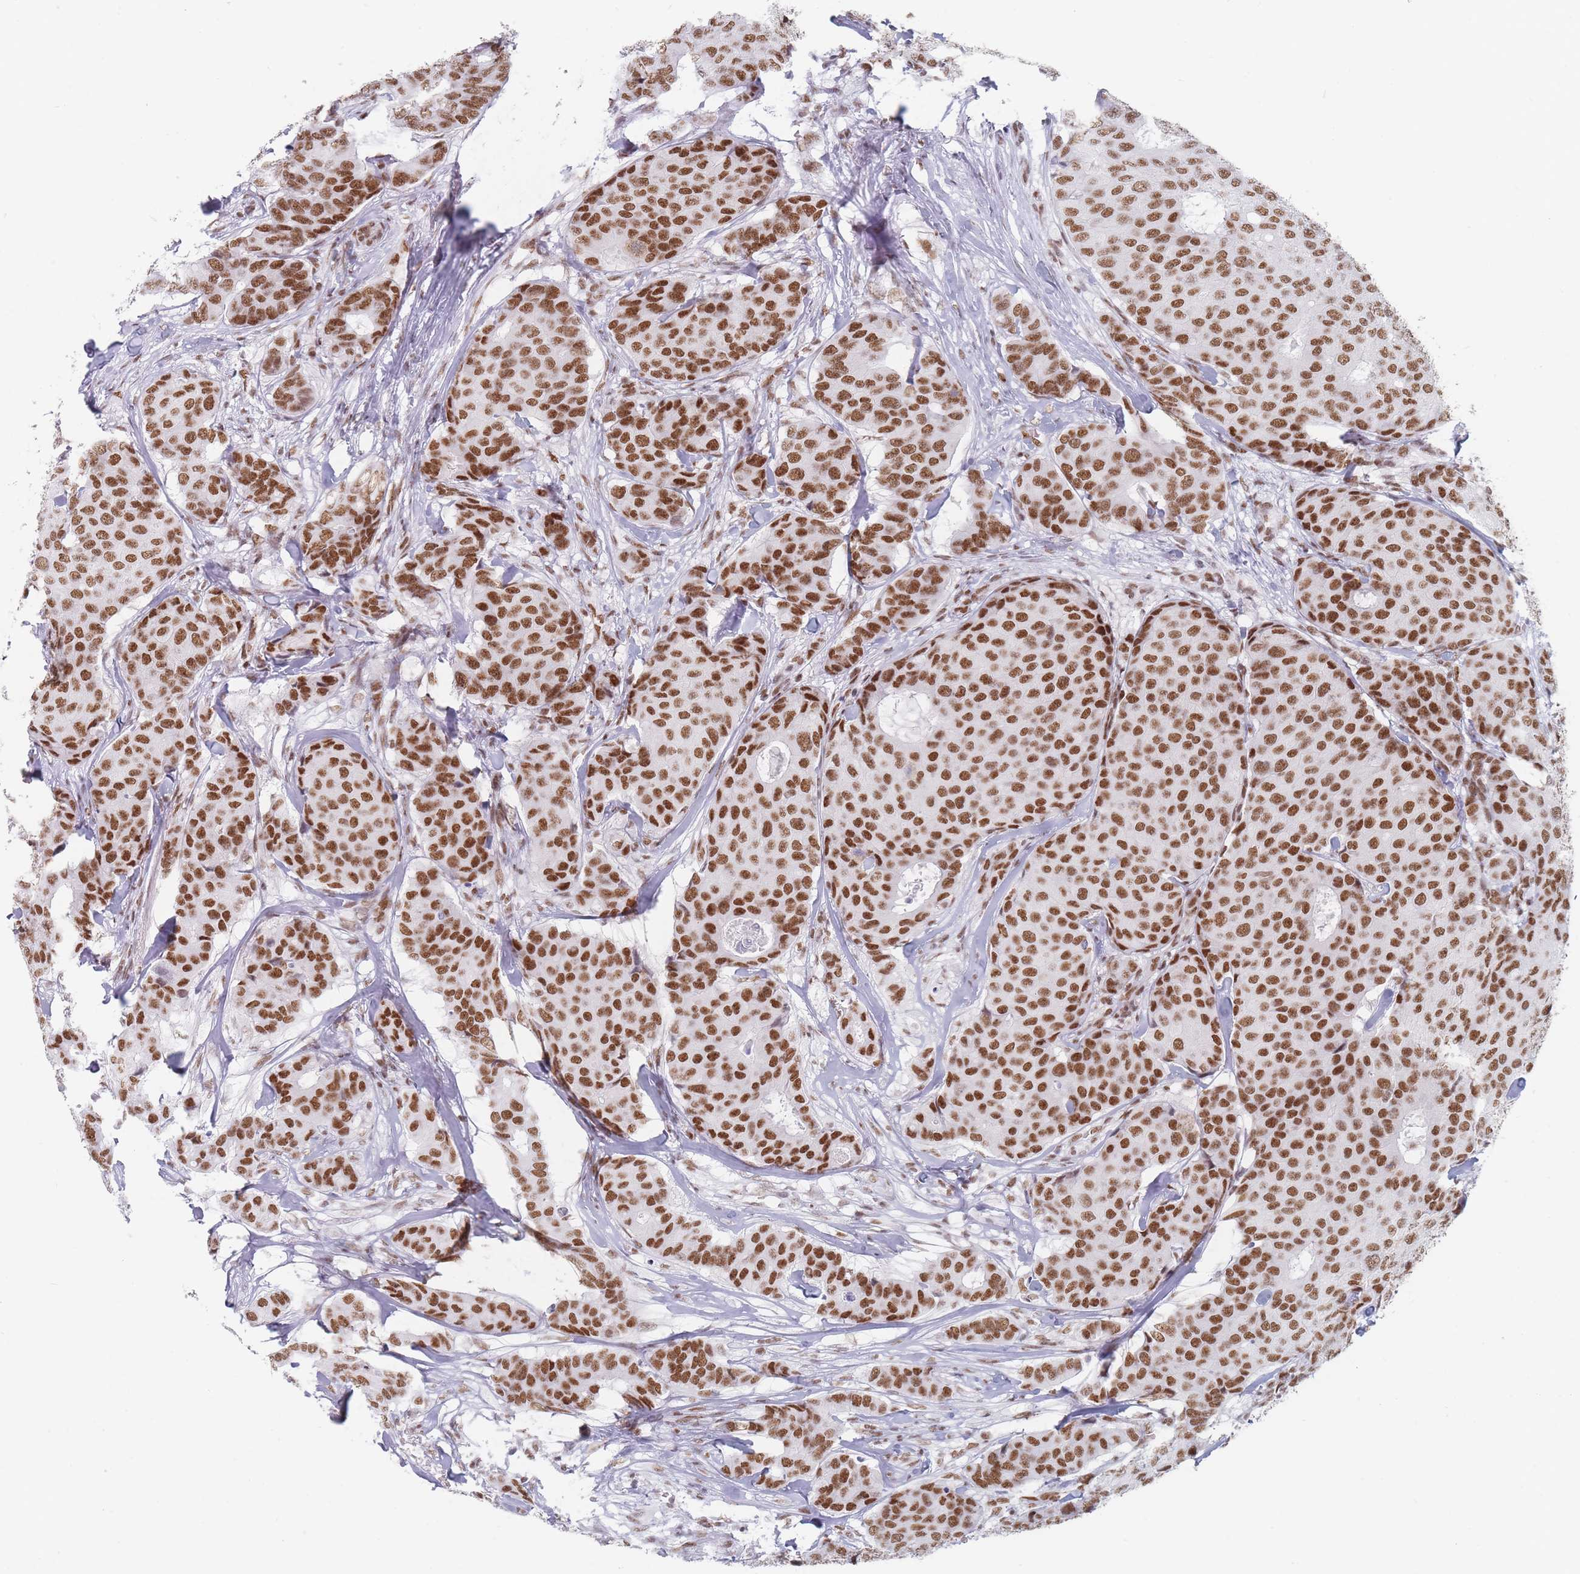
{"staining": {"intensity": "moderate", "quantity": ">75%", "location": "nuclear"}, "tissue": "breast cancer", "cell_type": "Tumor cells", "image_type": "cancer", "snomed": [{"axis": "morphology", "description": "Duct carcinoma"}, {"axis": "topography", "description": "Breast"}], "caption": "Immunohistochemistry of infiltrating ductal carcinoma (breast) exhibits medium levels of moderate nuclear expression in approximately >75% of tumor cells.", "gene": "SAFB2", "patient": {"sex": "female", "age": 75}}